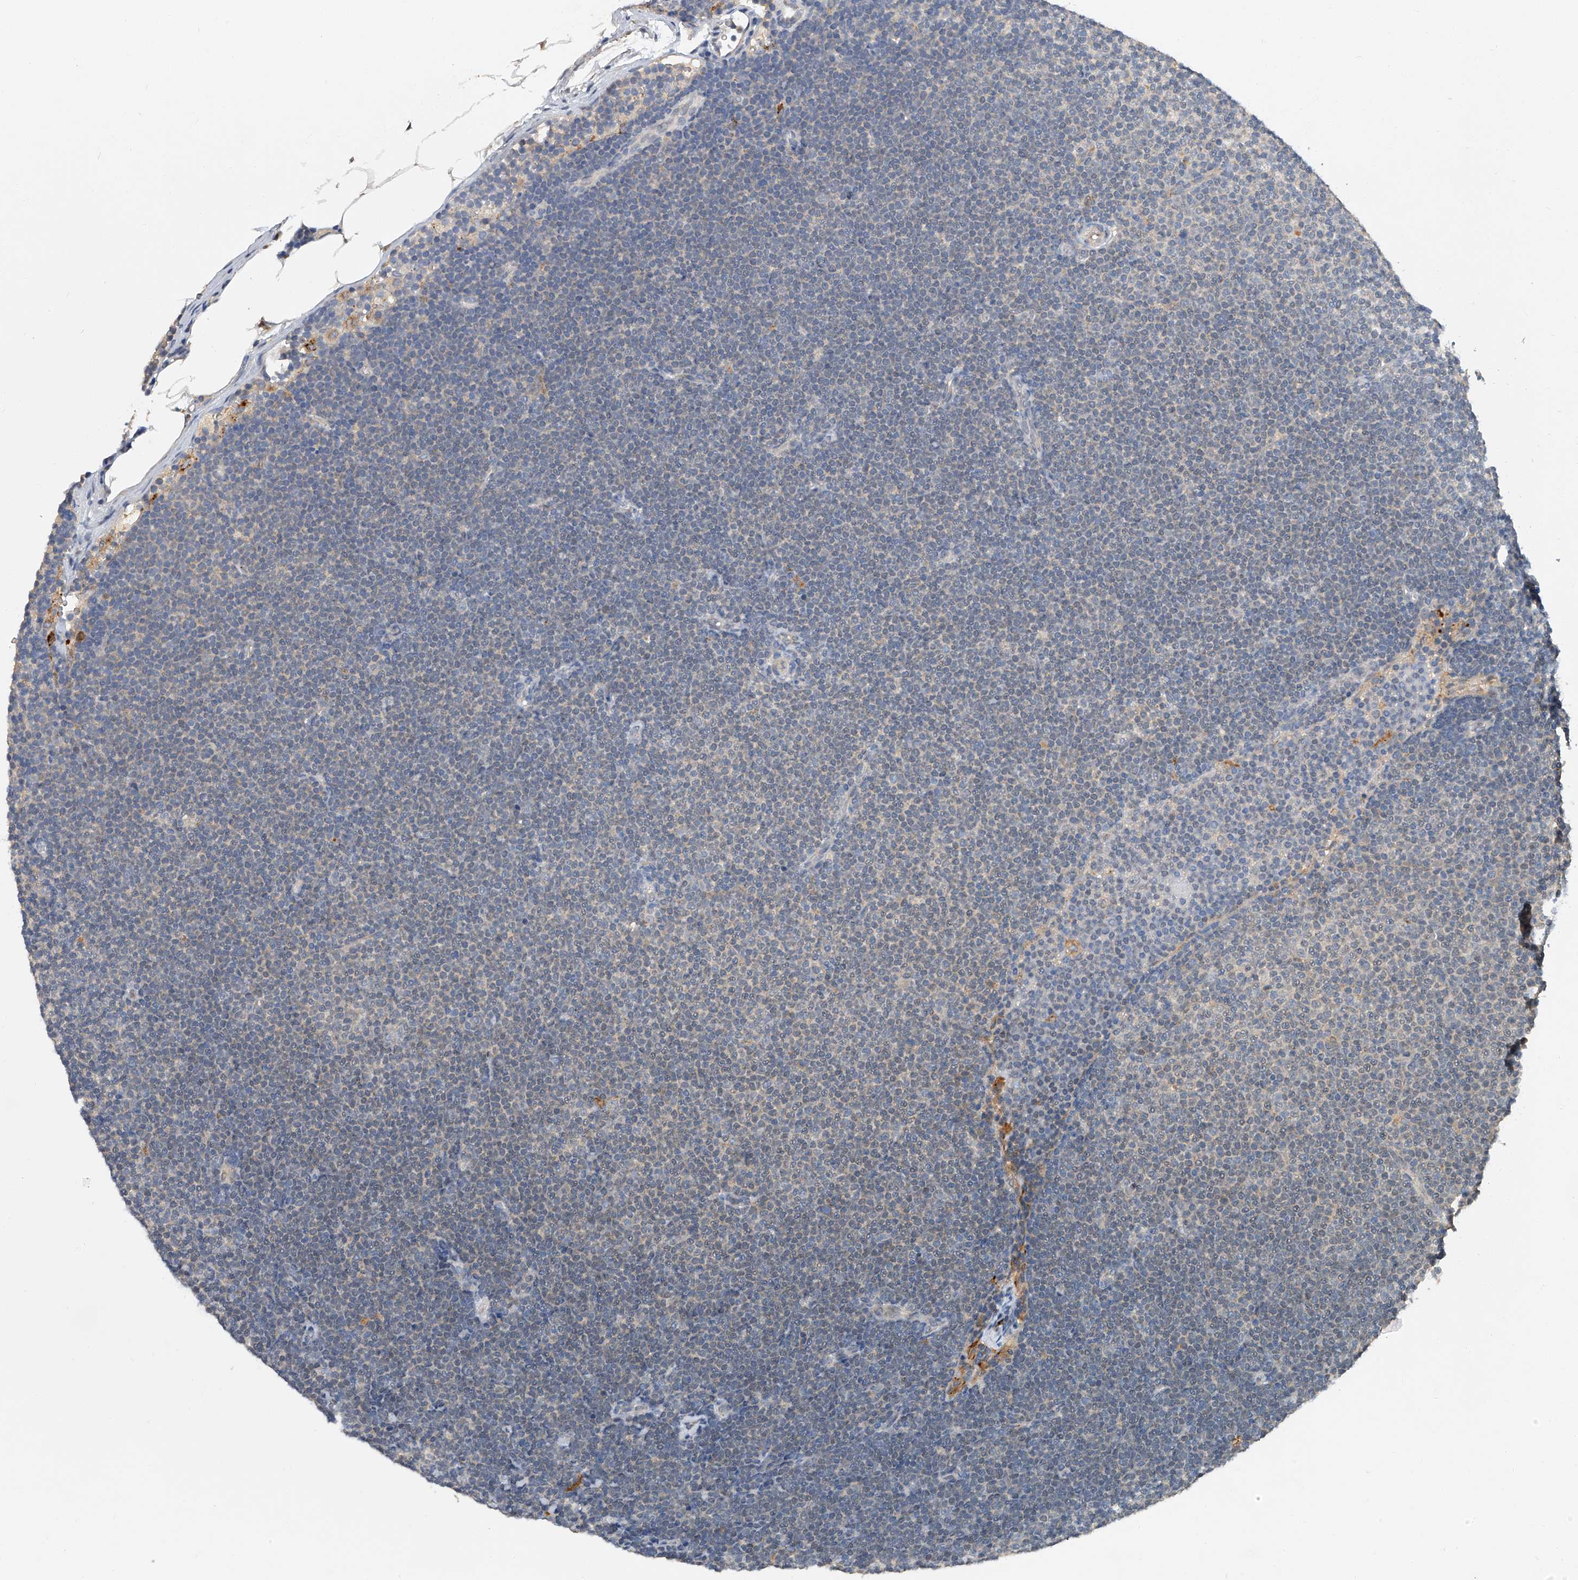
{"staining": {"intensity": "negative", "quantity": "none", "location": "none"}, "tissue": "lymphoma", "cell_type": "Tumor cells", "image_type": "cancer", "snomed": [{"axis": "morphology", "description": "Malignant lymphoma, non-Hodgkin's type, Low grade"}, {"axis": "topography", "description": "Lymph node"}], "caption": "The micrograph reveals no significant positivity in tumor cells of lymphoma.", "gene": "JAG2", "patient": {"sex": "female", "age": 53}}